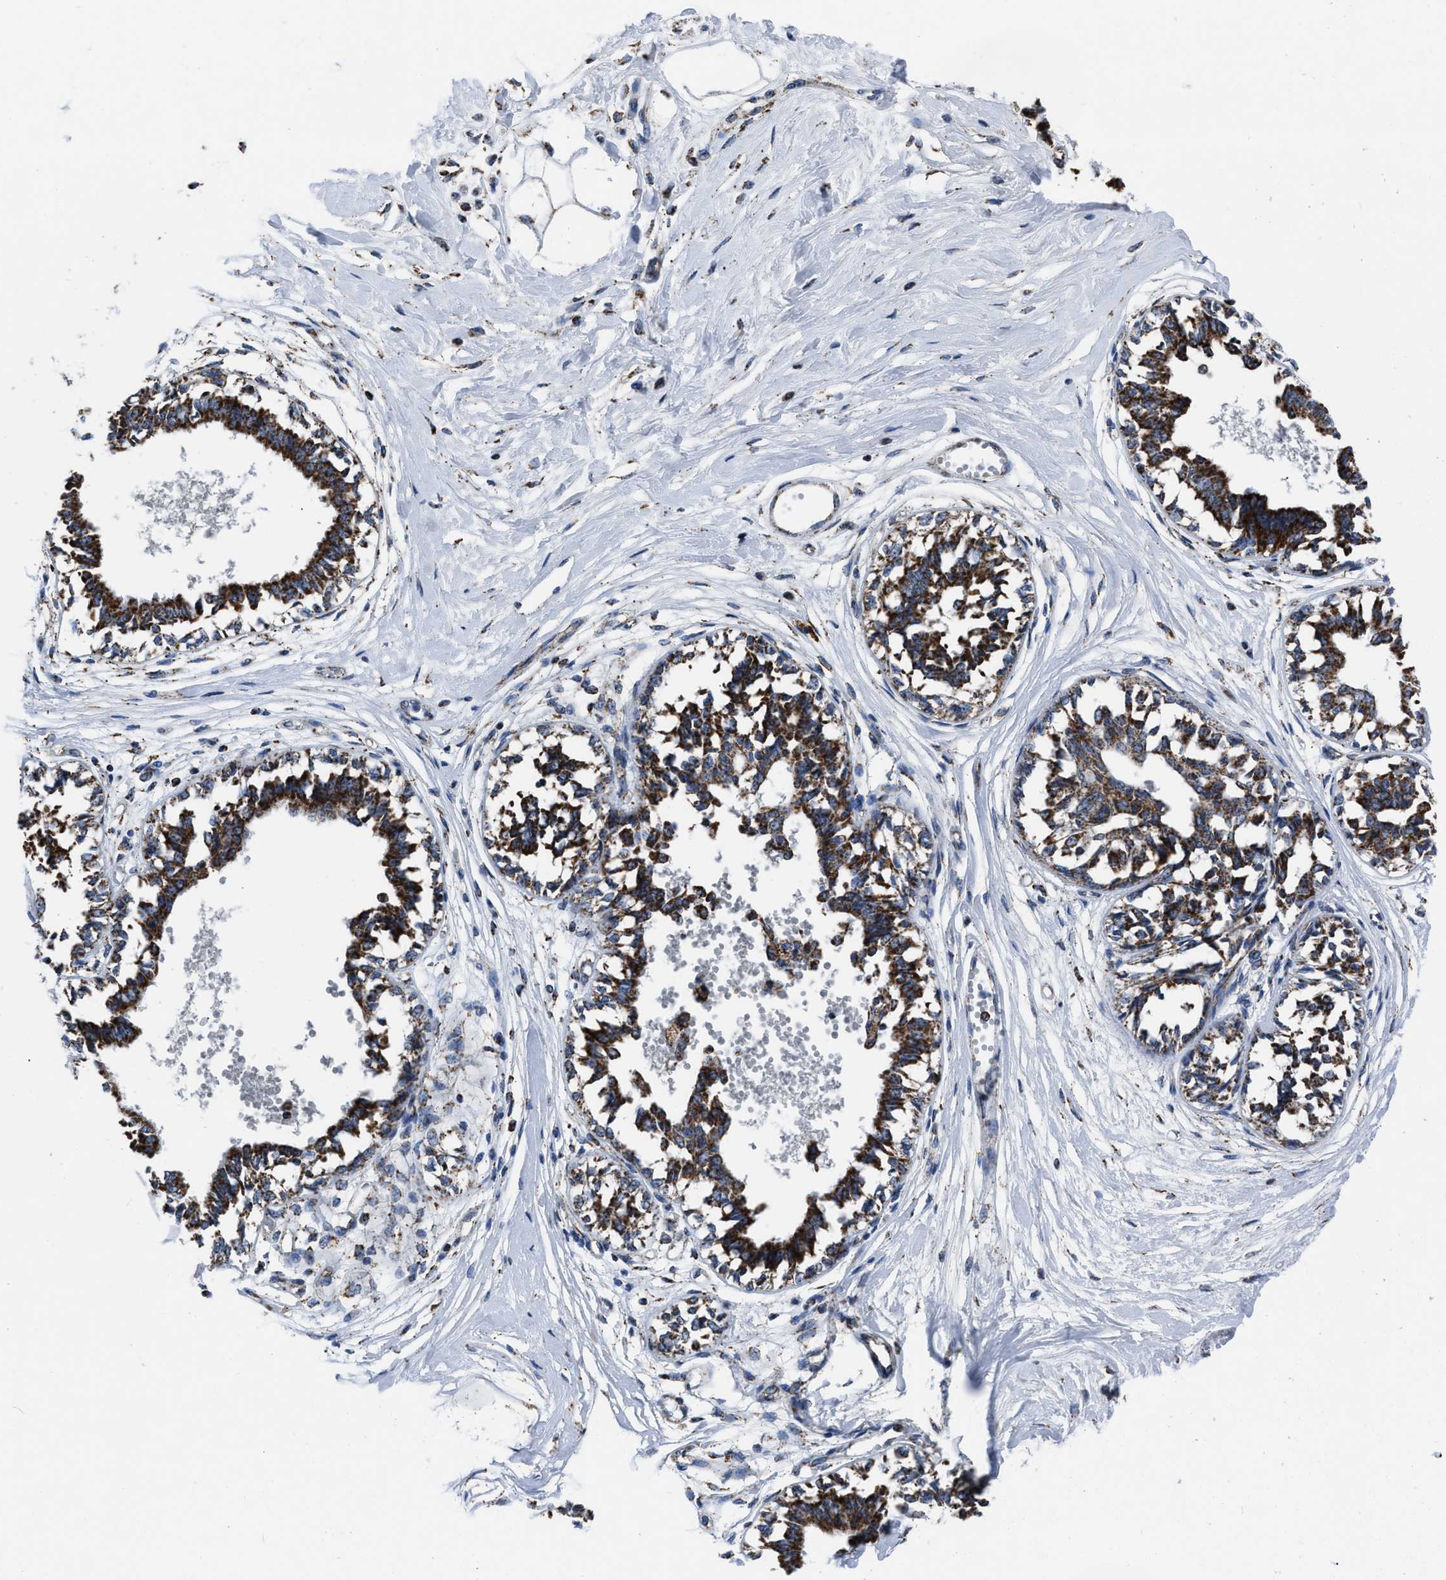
{"staining": {"intensity": "weak", "quantity": "25%-75%", "location": "cytoplasmic/membranous"}, "tissue": "breast", "cell_type": "Adipocytes", "image_type": "normal", "snomed": [{"axis": "morphology", "description": "Normal tissue, NOS"}, {"axis": "topography", "description": "Breast"}], "caption": "Normal breast reveals weak cytoplasmic/membranous positivity in about 25%-75% of adipocytes The staining was performed using DAB (3,3'-diaminobenzidine), with brown indicating positive protein expression. Nuclei are stained blue with hematoxylin..", "gene": "NSD3", "patient": {"sex": "female", "age": 45}}